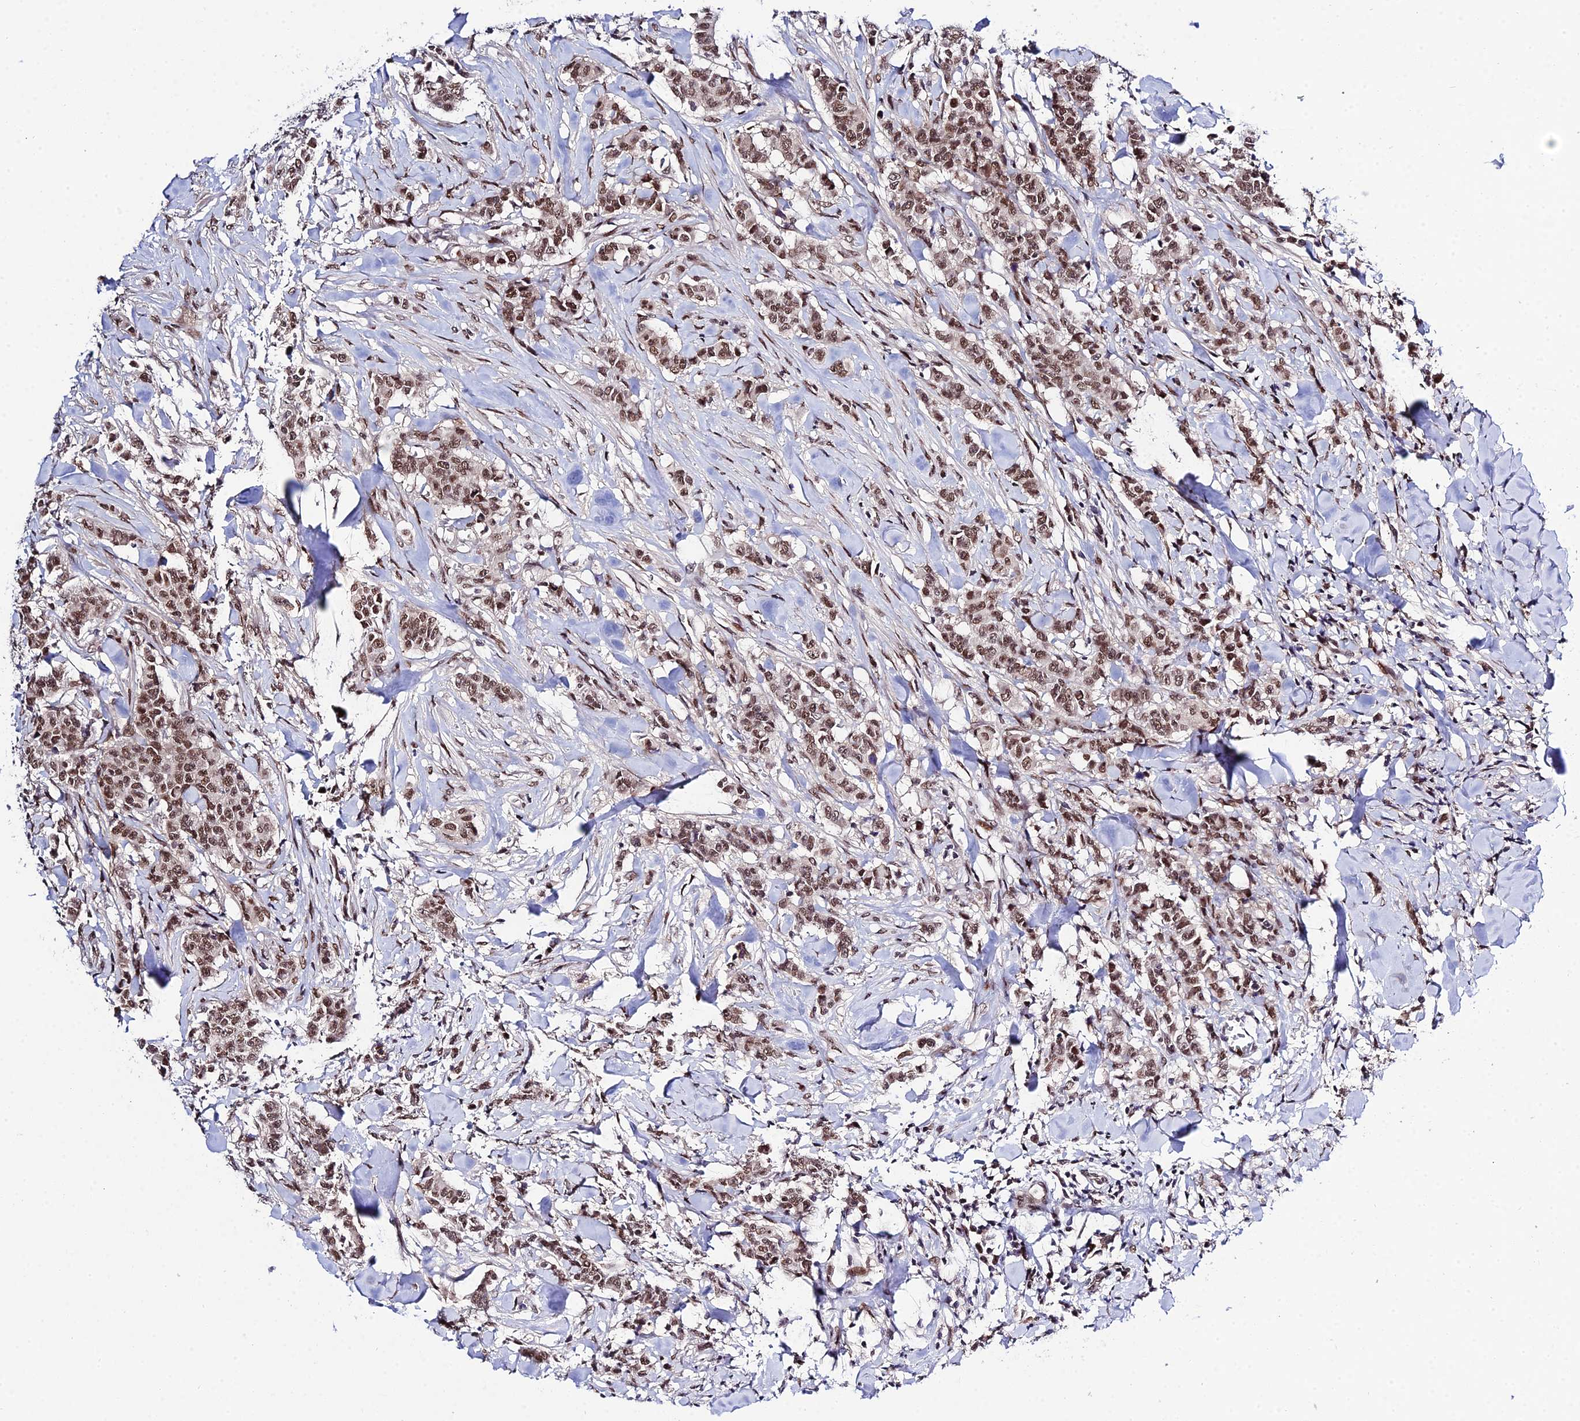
{"staining": {"intensity": "moderate", "quantity": ">75%", "location": "nuclear"}, "tissue": "breast cancer", "cell_type": "Tumor cells", "image_type": "cancer", "snomed": [{"axis": "morphology", "description": "Duct carcinoma"}, {"axis": "topography", "description": "Breast"}], "caption": "Immunohistochemical staining of human breast cancer (infiltrating ductal carcinoma) exhibits medium levels of moderate nuclear protein staining in approximately >75% of tumor cells.", "gene": "SYT15", "patient": {"sex": "female", "age": 40}}